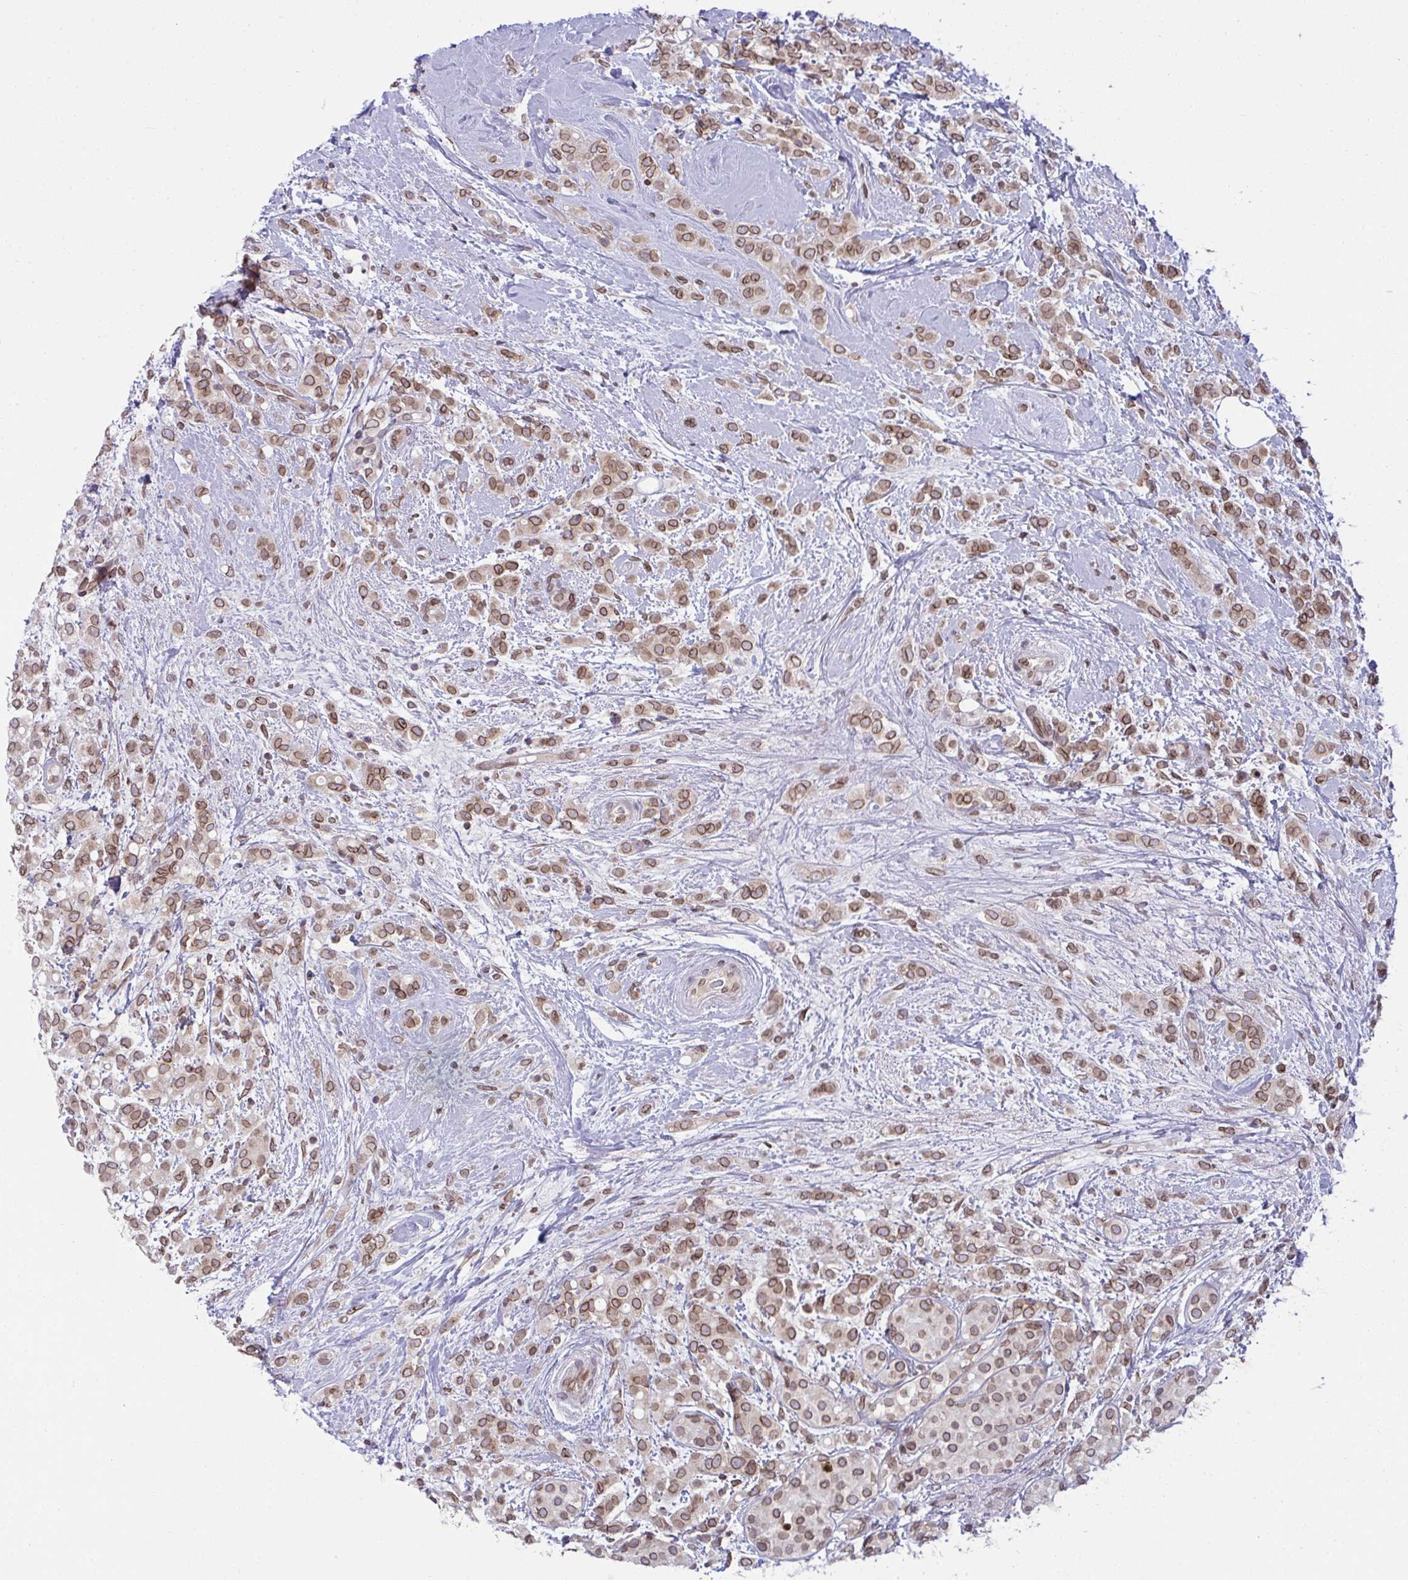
{"staining": {"intensity": "moderate", "quantity": ">75%", "location": "cytoplasmic/membranous,nuclear"}, "tissue": "breast cancer", "cell_type": "Tumor cells", "image_type": "cancer", "snomed": [{"axis": "morphology", "description": "Lobular carcinoma"}, {"axis": "topography", "description": "Breast"}], "caption": "Human breast lobular carcinoma stained with a brown dye exhibits moderate cytoplasmic/membranous and nuclear positive positivity in approximately >75% of tumor cells.", "gene": "RANBP2", "patient": {"sex": "female", "age": 68}}